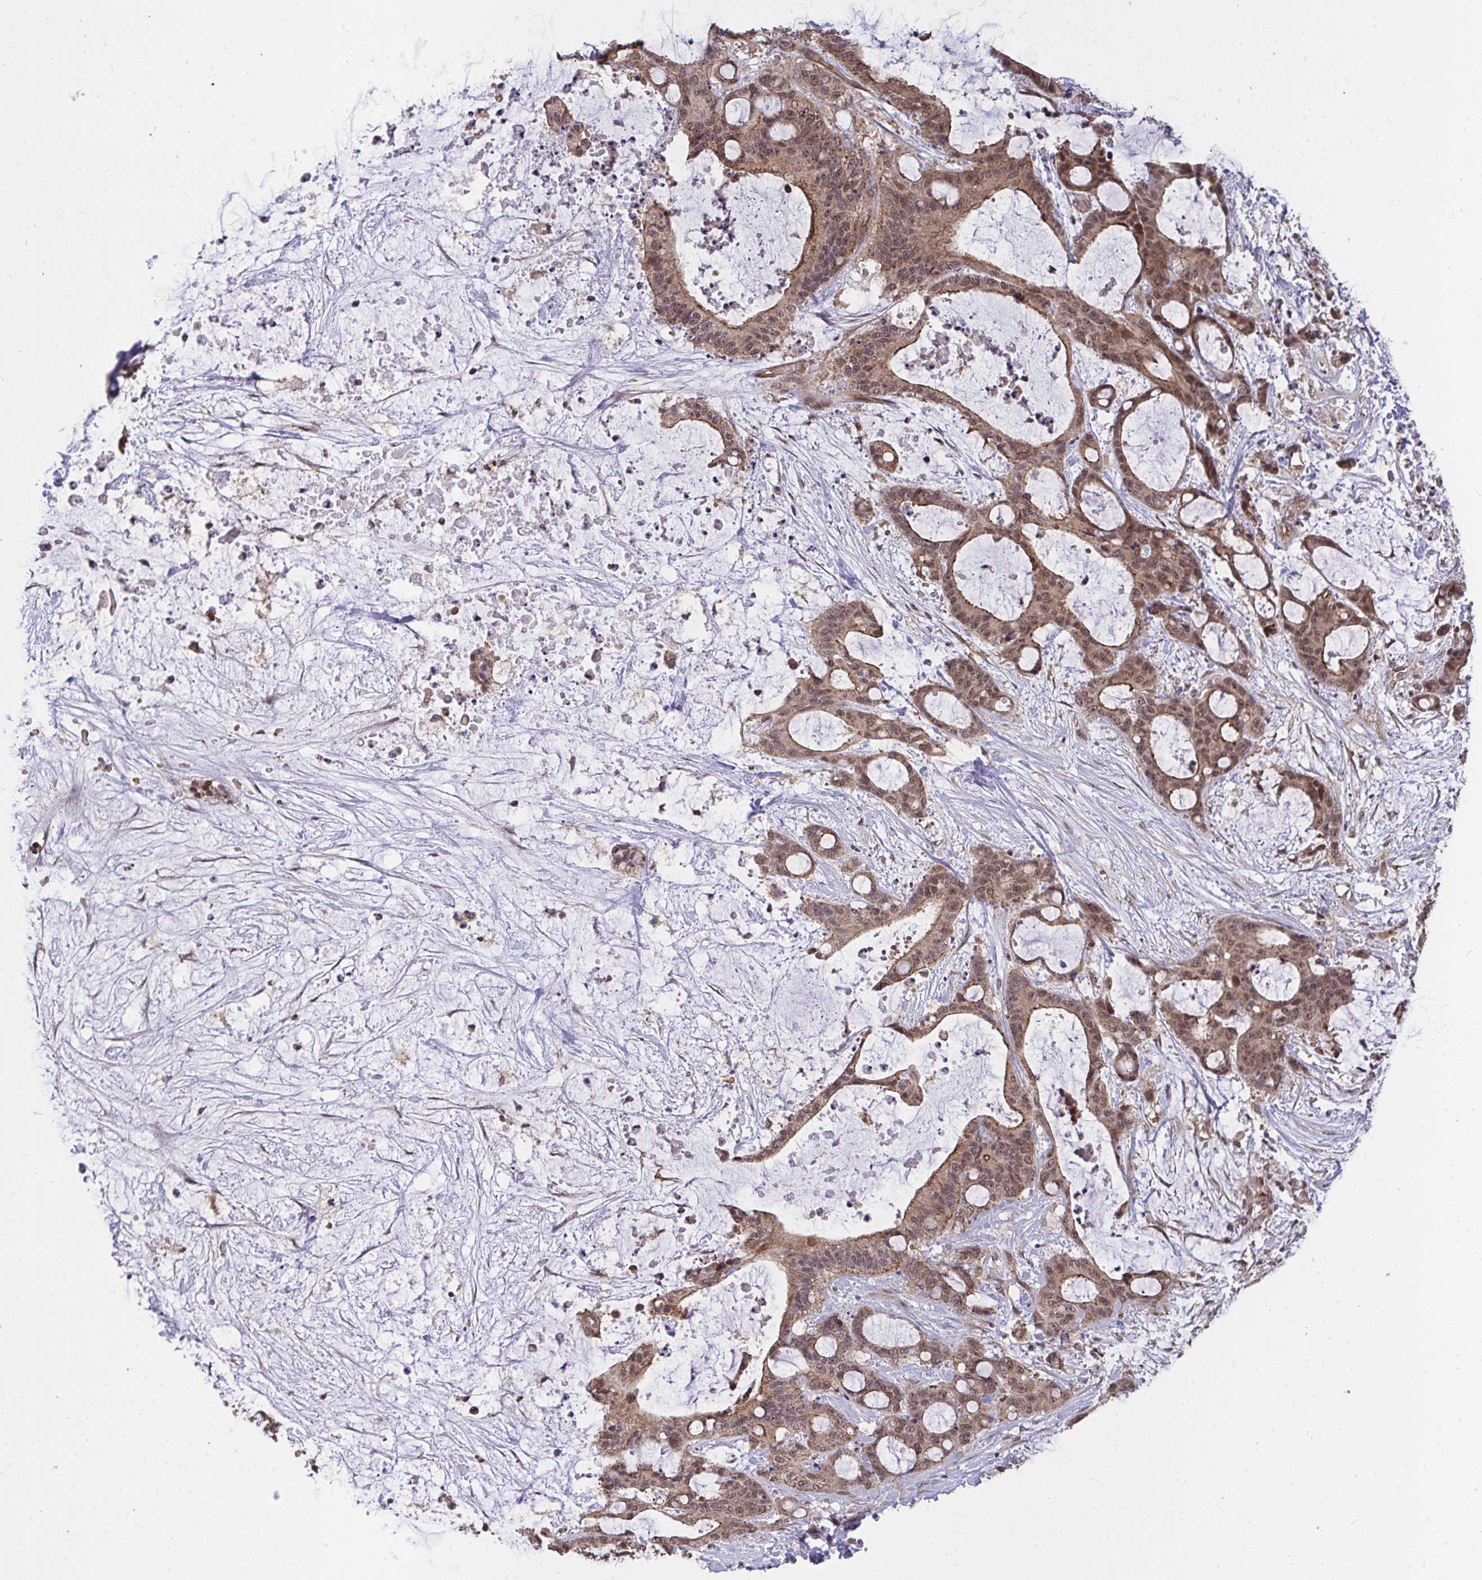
{"staining": {"intensity": "moderate", "quantity": ">75%", "location": "cytoplasmic/membranous"}, "tissue": "liver cancer", "cell_type": "Tumor cells", "image_type": "cancer", "snomed": [{"axis": "morphology", "description": "Normal tissue, NOS"}, {"axis": "morphology", "description": "Cholangiocarcinoma"}, {"axis": "topography", "description": "Liver"}, {"axis": "topography", "description": "Peripheral nerve tissue"}], "caption": "Protein staining shows moderate cytoplasmic/membranous expression in about >75% of tumor cells in liver cancer.", "gene": "PPP1CA", "patient": {"sex": "female", "age": 73}}